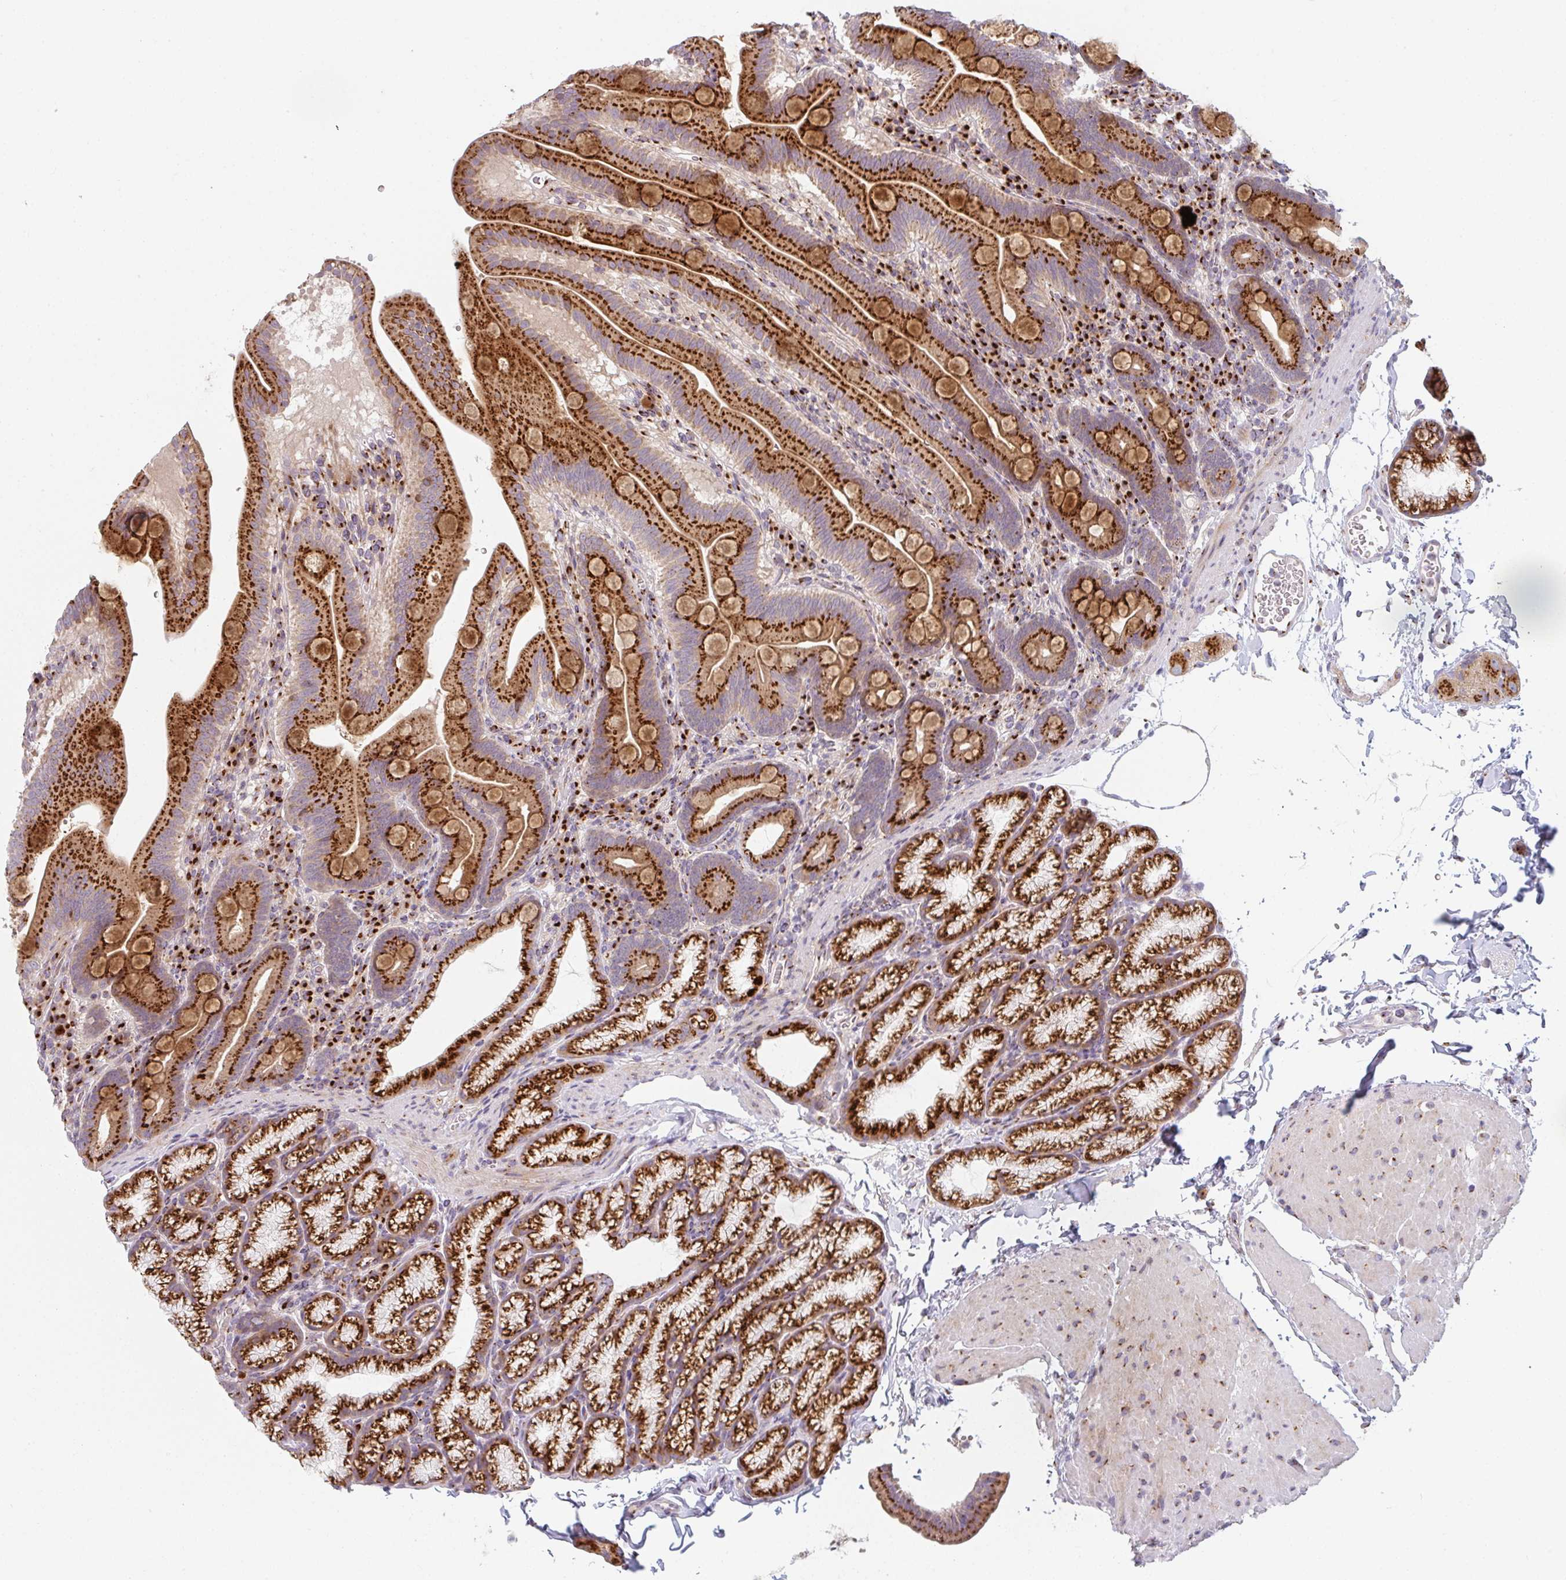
{"staining": {"intensity": "strong", "quantity": ">75%", "location": "cytoplasmic/membranous"}, "tissue": "duodenum", "cell_type": "Glandular cells", "image_type": "normal", "snomed": [{"axis": "morphology", "description": "Normal tissue, NOS"}, {"axis": "topography", "description": "Duodenum"}], "caption": "A micrograph showing strong cytoplasmic/membranous staining in about >75% of glandular cells in benign duodenum, as visualized by brown immunohistochemical staining.", "gene": "GVQW3", "patient": {"sex": "male", "age": 59}}